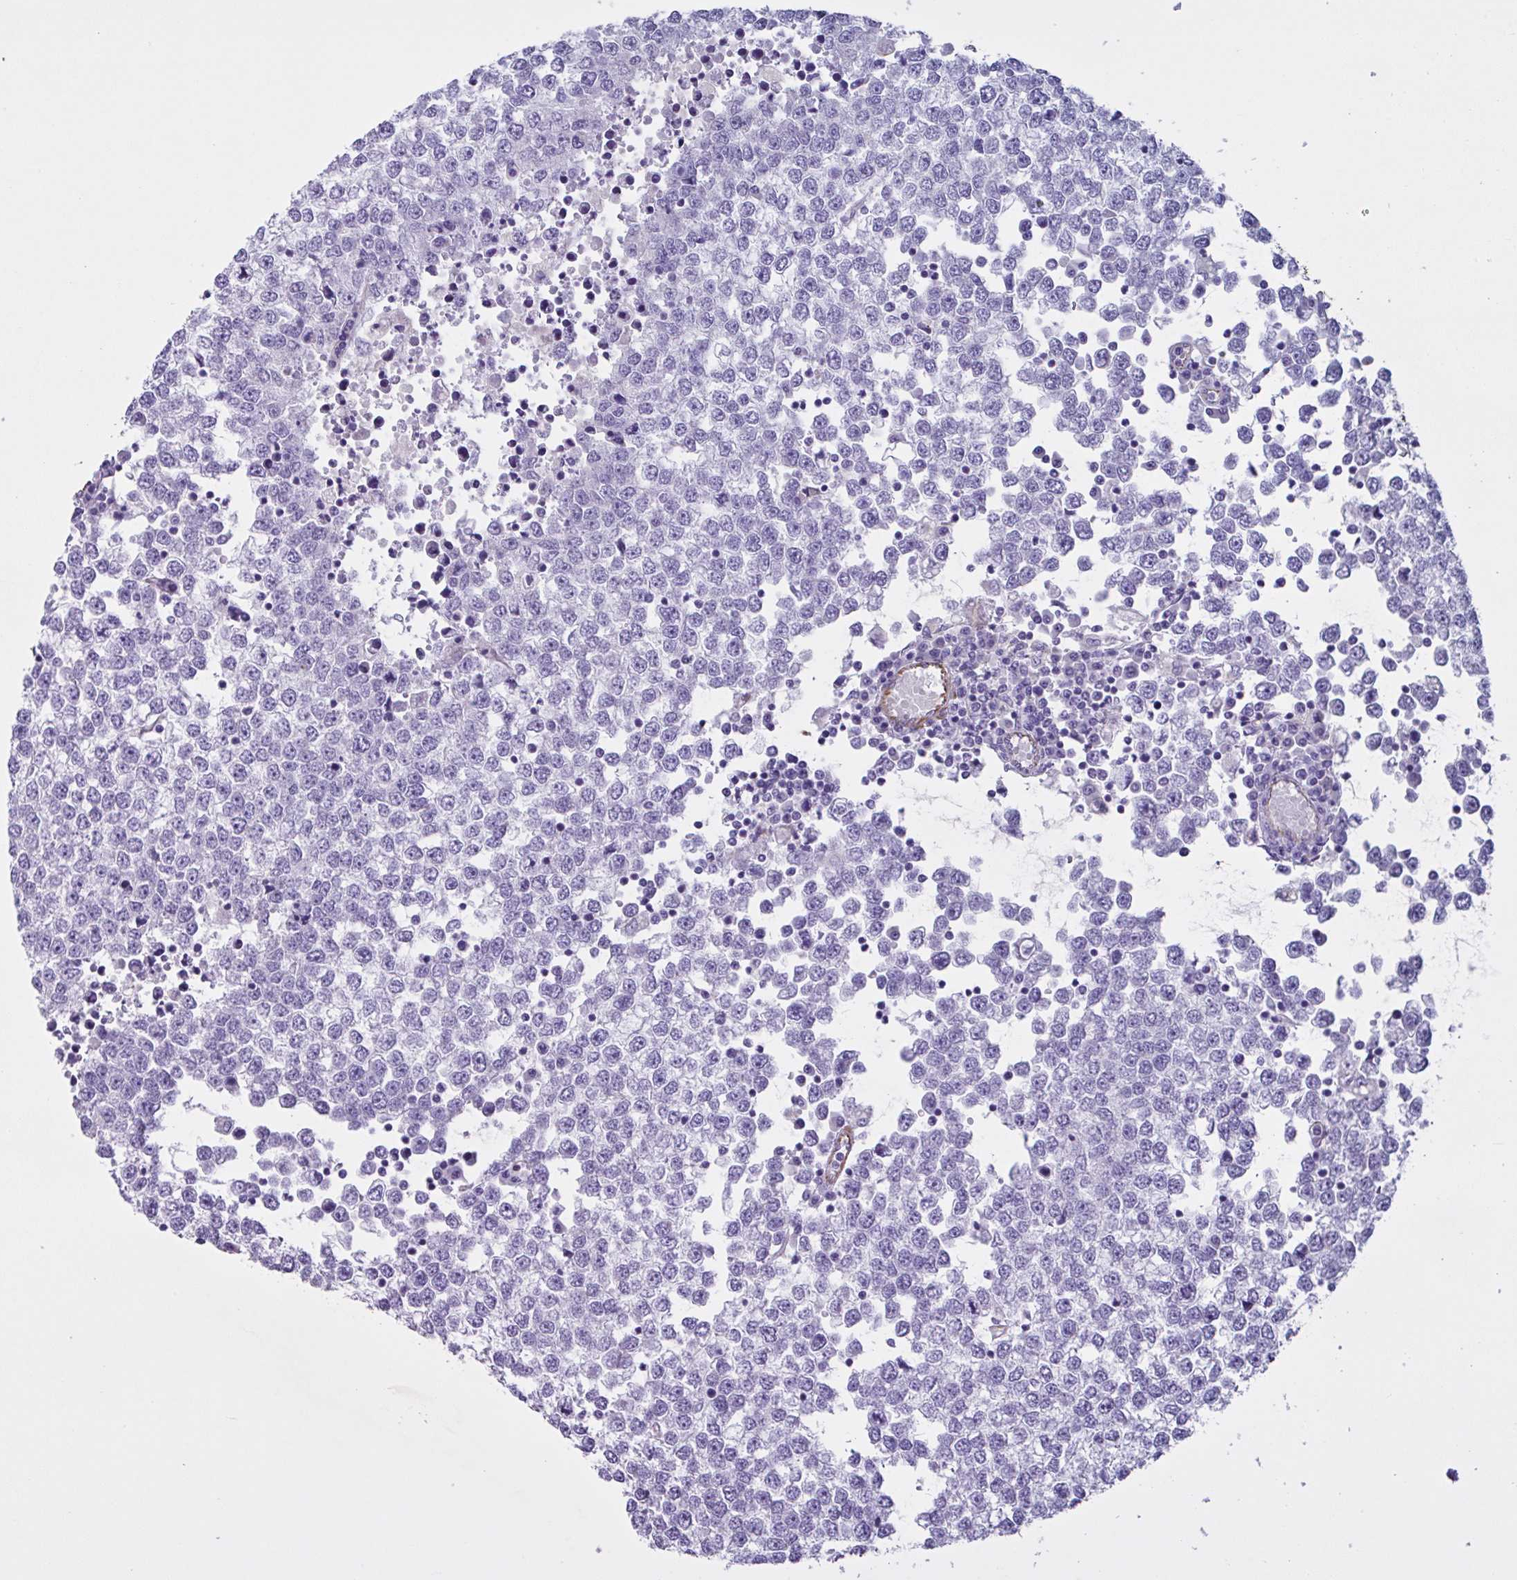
{"staining": {"intensity": "negative", "quantity": "none", "location": "none"}, "tissue": "testis cancer", "cell_type": "Tumor cells", "image_type": "cancer", "snomed": [{"axis": "morphology", "description": "Seminoma, NOS"}, {"axis": "topography", "description": "Testis"}], "caption": "Protein analysis of testis cancer shows no significant positivity in tumor cells. (Stains: DAB immunohistochemistry with hematoxylin counter stain, Microscopy: brightfield microscopy at high magnification).", "gene": "TMEM86B", "patient": {"sex": "male", "age": 65}}